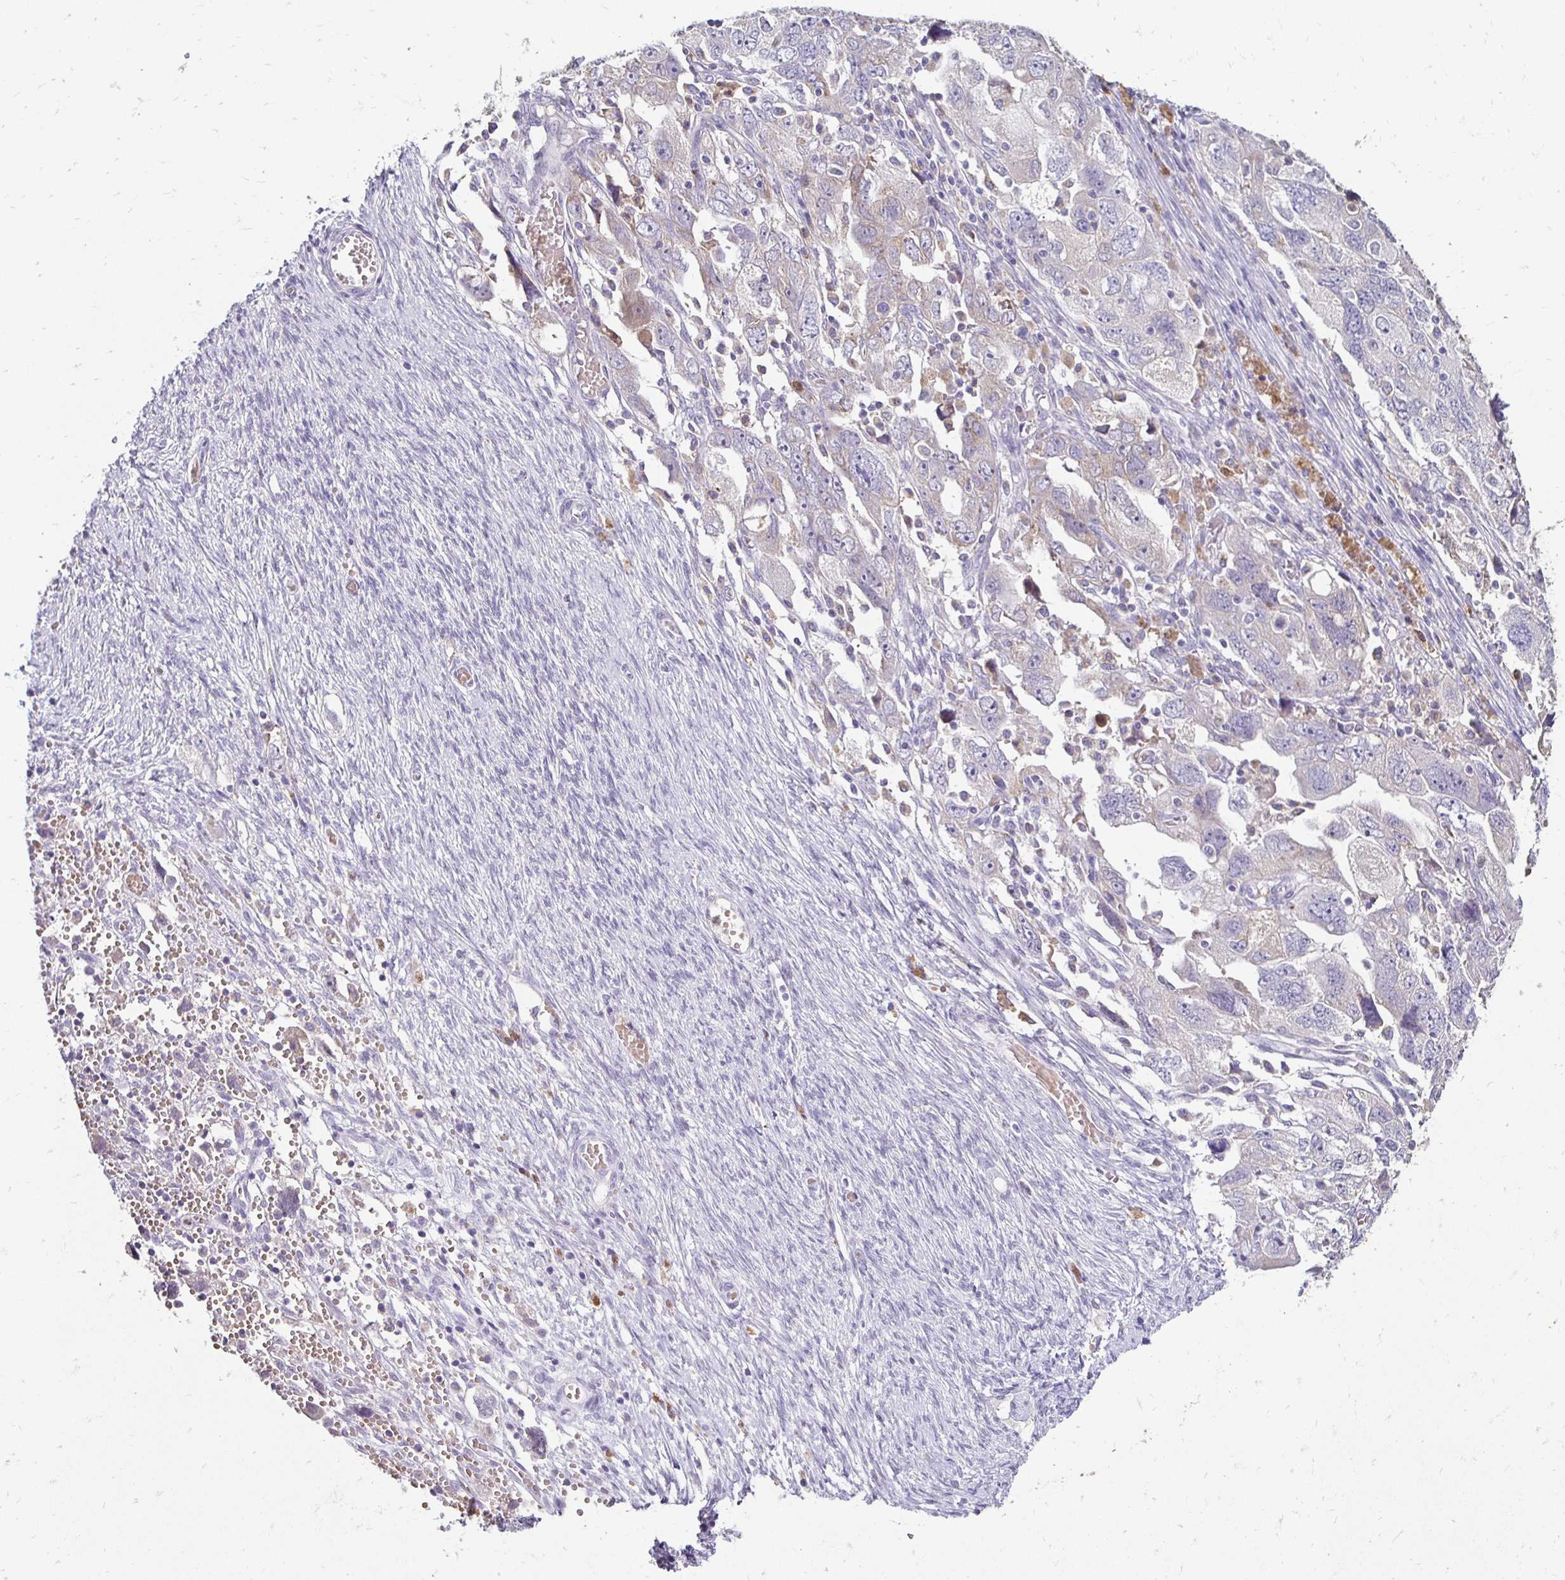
{"staining": {"intensity": "negative", "quantity": "none", "location": "none"}, "tissue": "ovarian cancer", "cell_type": "Tumor cells", "image_type": "cancer", "snomed": [{"axis": "morphology", "description": "Carcinoma, NOS"}, {"axis": "morphology", "description": "Cystadenocarcinoma, serous, NOS"}, {"axis": "topography", "description": "Ovary"}], "caption": "This photomicrograph is of serous cystadenocarcinoma (ovarian) stained with immunohistochemistry to label a protein in brown with the nuclei are counter-stained blue. There is no positivity in tumor cells.", "gene": "GK2", "patient": {"sex": "female", "age": 69}}